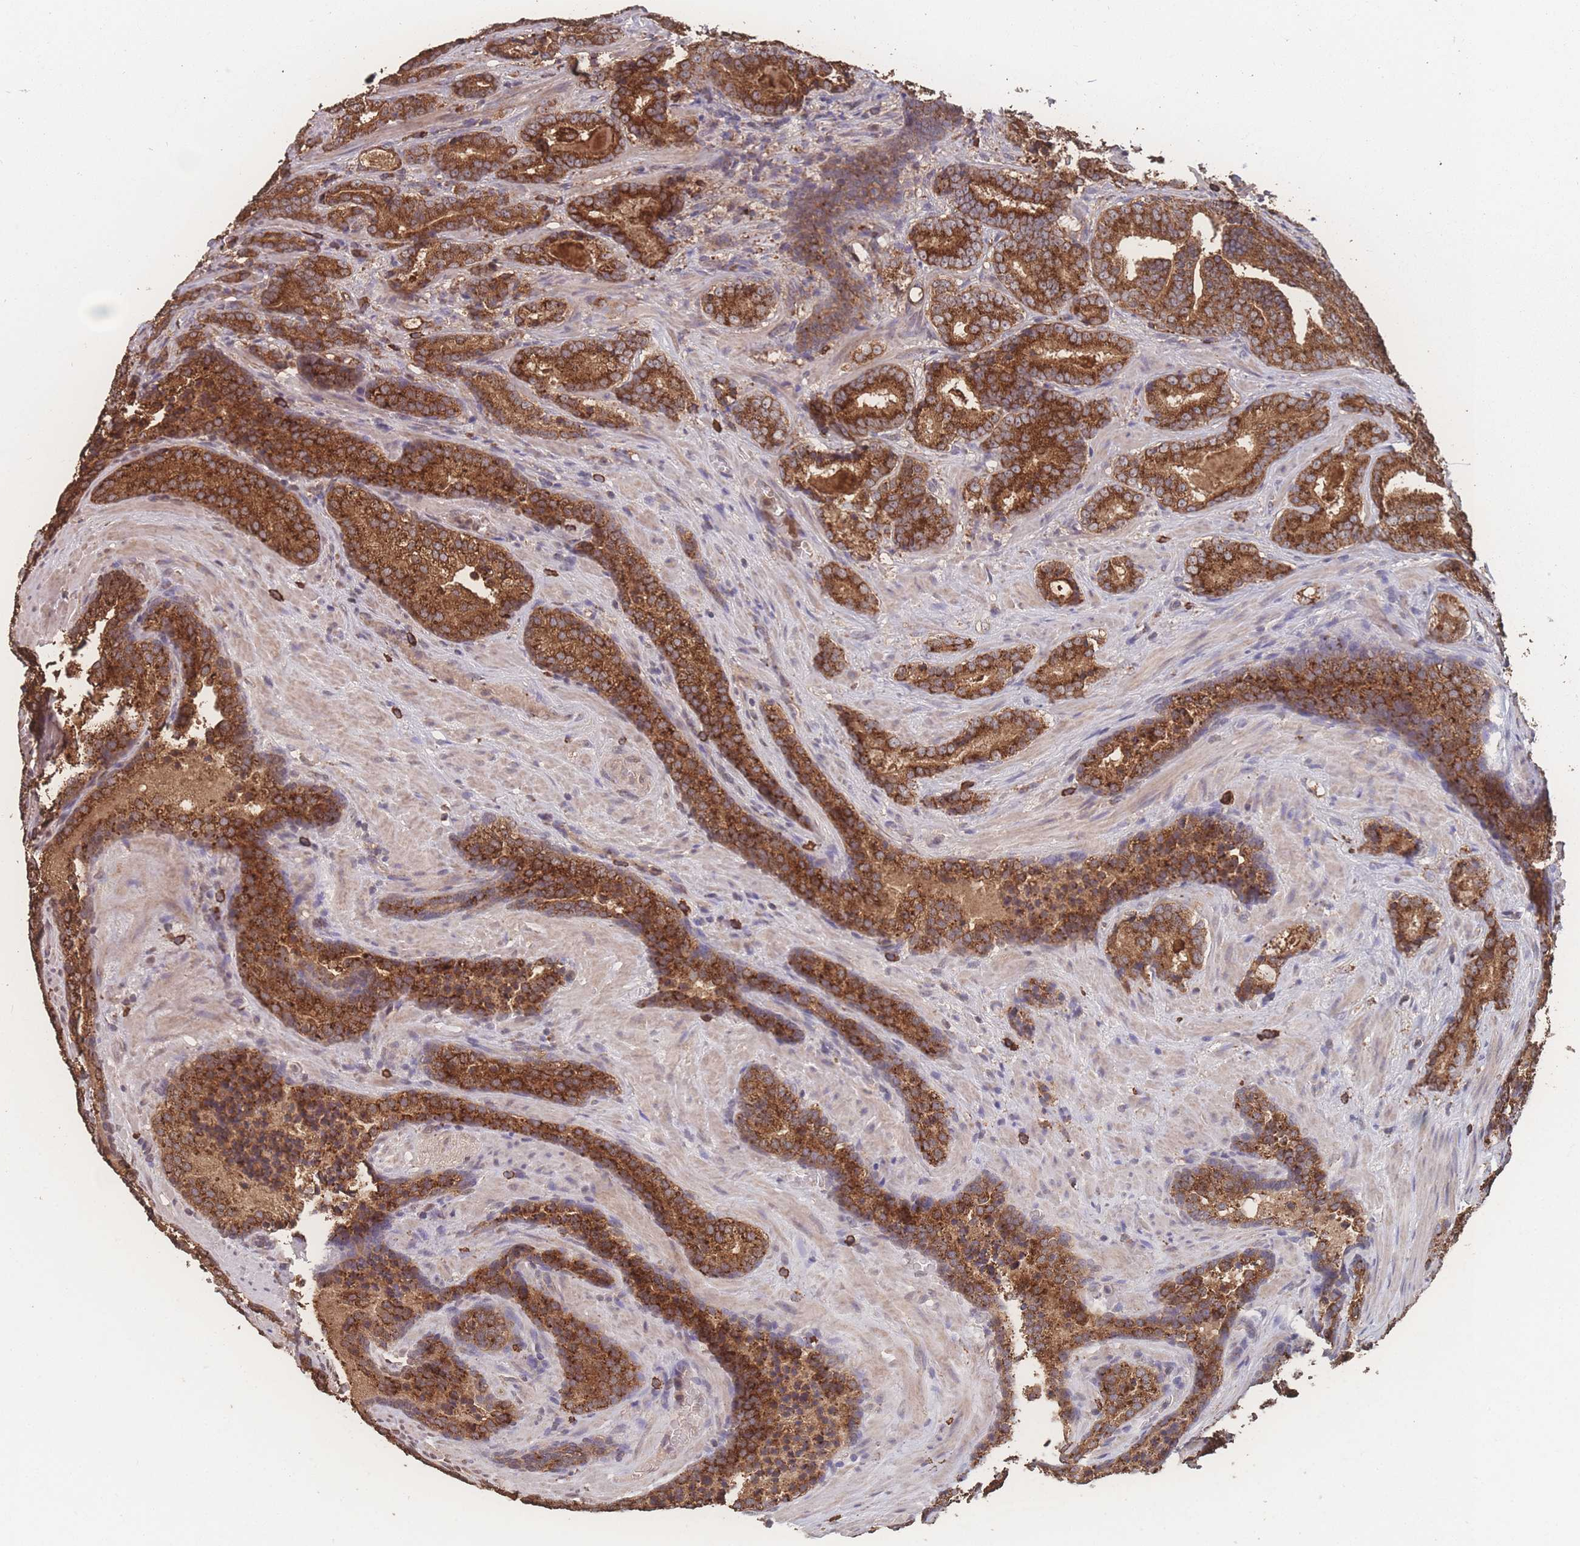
{"staining": {"intensity": "strong", "quantity": ">75%", "location": "cytoplasmic/membranous"}, "tissue": "prostate cancer", "cell_type": "Tumor cells", "image_type": "cancer", "snomed": [{"axis": "morphology", "description": "Adenocarcinoma, Low grade"}, {"axis": "topography", "description": "Prostate"}], "caption": "Human prostate cancer stained for a protein (brown) displays strong cytoplasmic/membranous positive positivity in approximately >75% of tumor cells.", "gene": "SGSM3", "patient": {"sex": "male", "age": 58}}